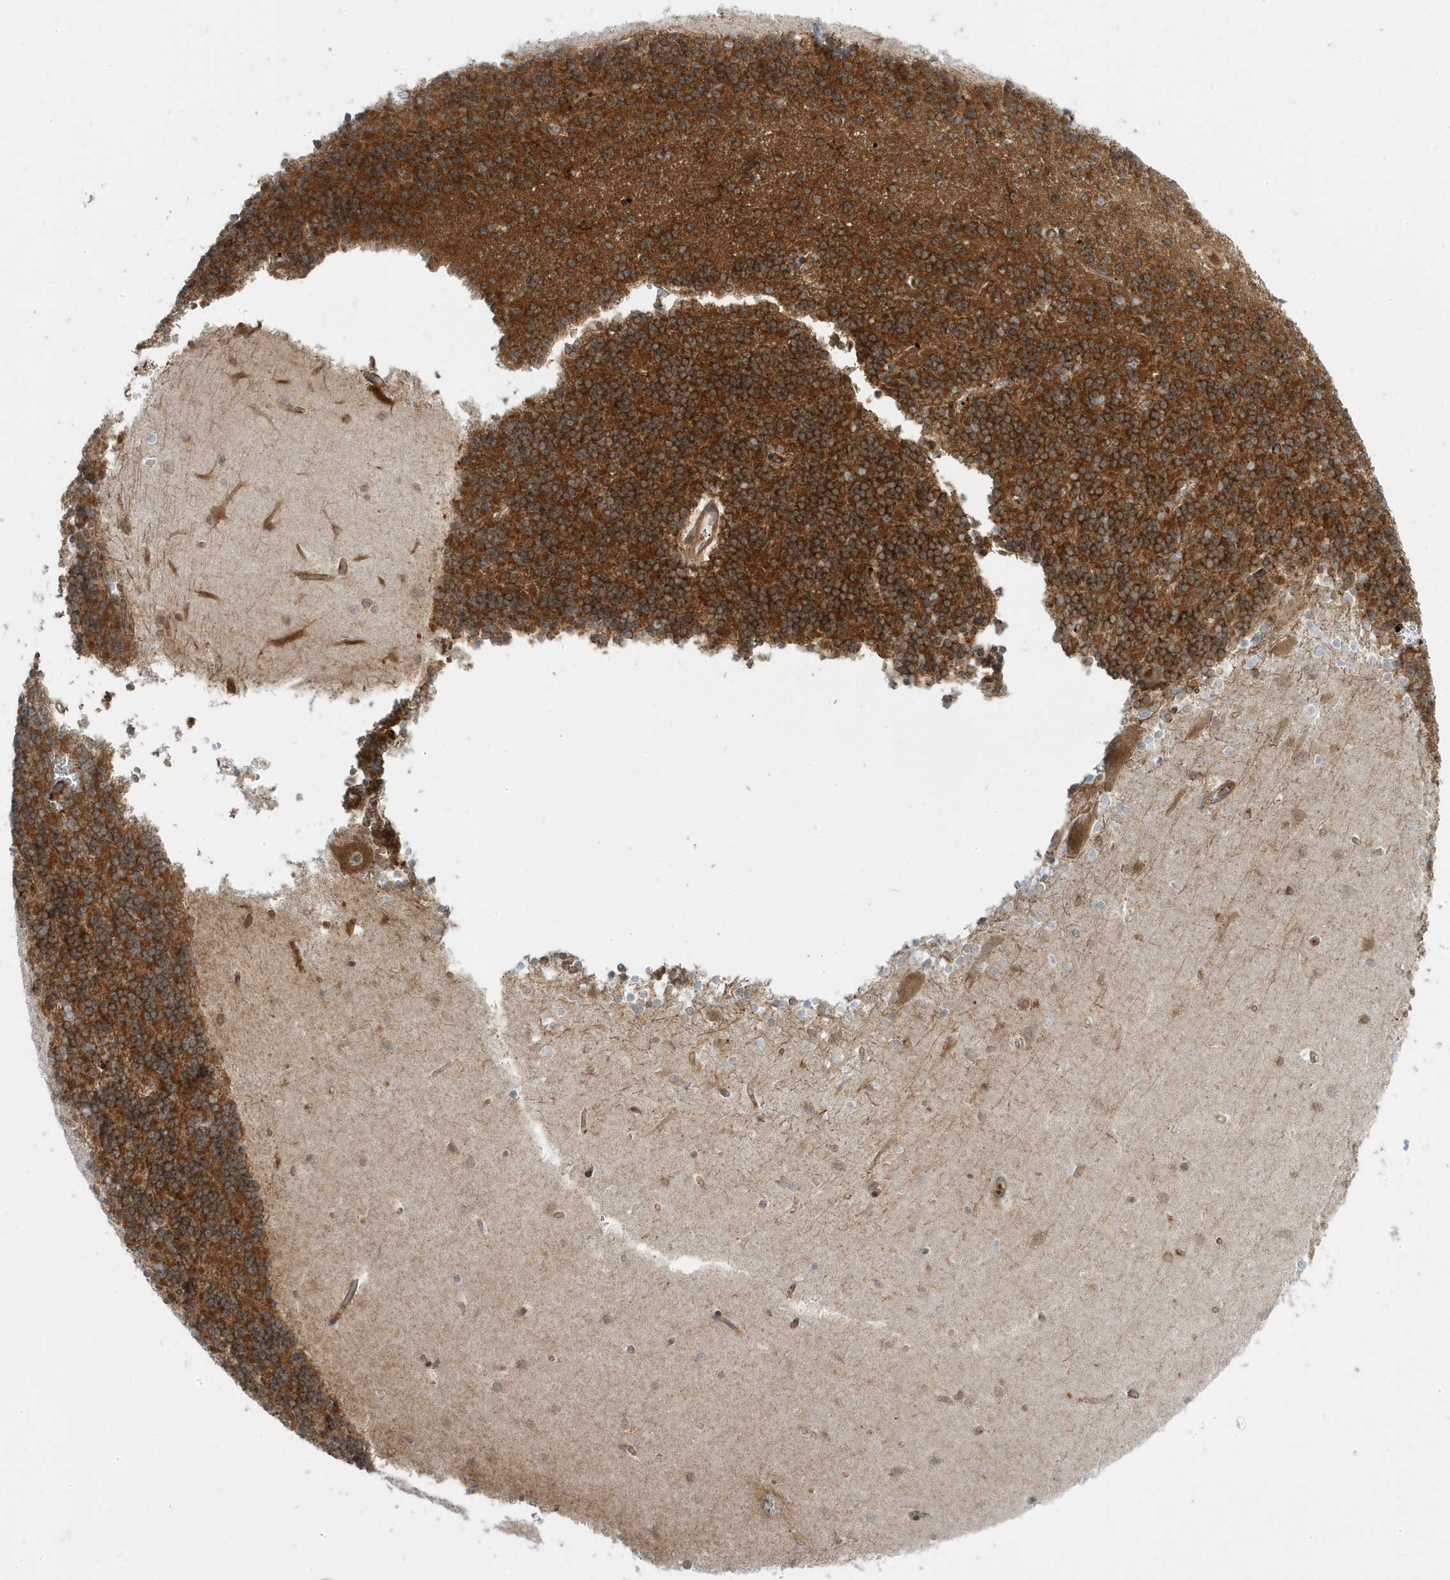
{"staining": {"intensity": "strong", "quantity": ">75%", "location": "cytoplasmic/membranous"}, "tissue": "cerebellum", "cell_type": "Cells in granular layer", "image_type": "normal", "snomed": [{"axis": "morphology", "description": "Normal tissue, NOS"}, {"axis": "topography", "description": "Cerebellum"}], "caption": "The micrograph reveals staining of normal cerebellum, revealing strong cytoplasmic/membranous protein positivity (brown color) within cells in granular layer.", "gene": "STAM", "patient": {"sex": "male", "age": 37}}